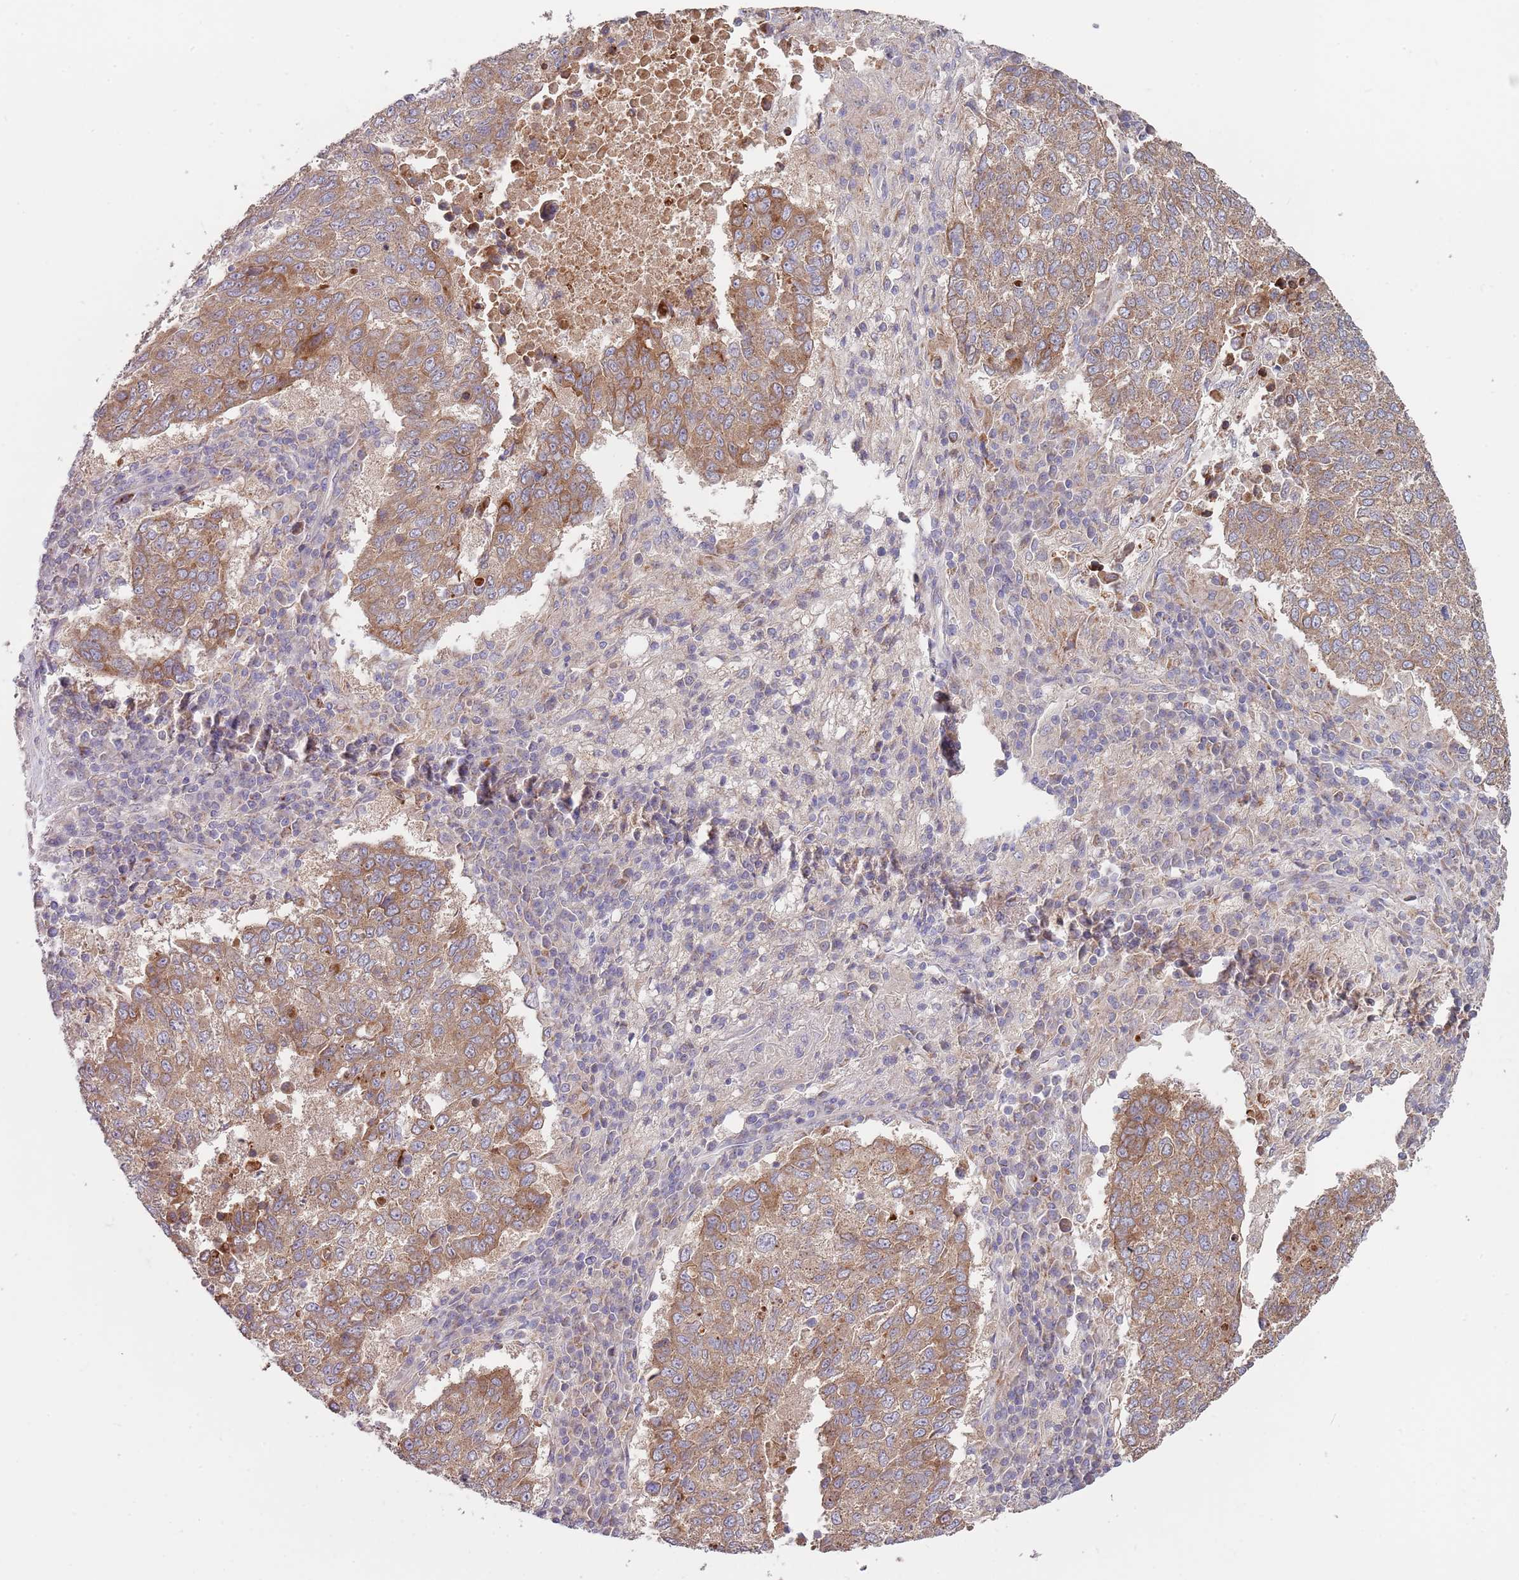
{"staining": {"intensity": "moderate", "quantity": ">75%", "location": "cytoplasmic/membranous"}, "tissue": "lung cancer", "cell_type": "Tumor cells", "image_type": "cancer", "snomed": [{"axis": "morphology", "description": "Squamous cell carcinoma, NOS"}, {"axis": "topography", "description": "Lung"}], "caption": "Moderate cytoplasmic/membranous expression is present in approximately >75% of tumor cells in lung squamous cell carcinoma.", "gene": "ABCC10", "patient": {"sex": "male", "age": 73}}